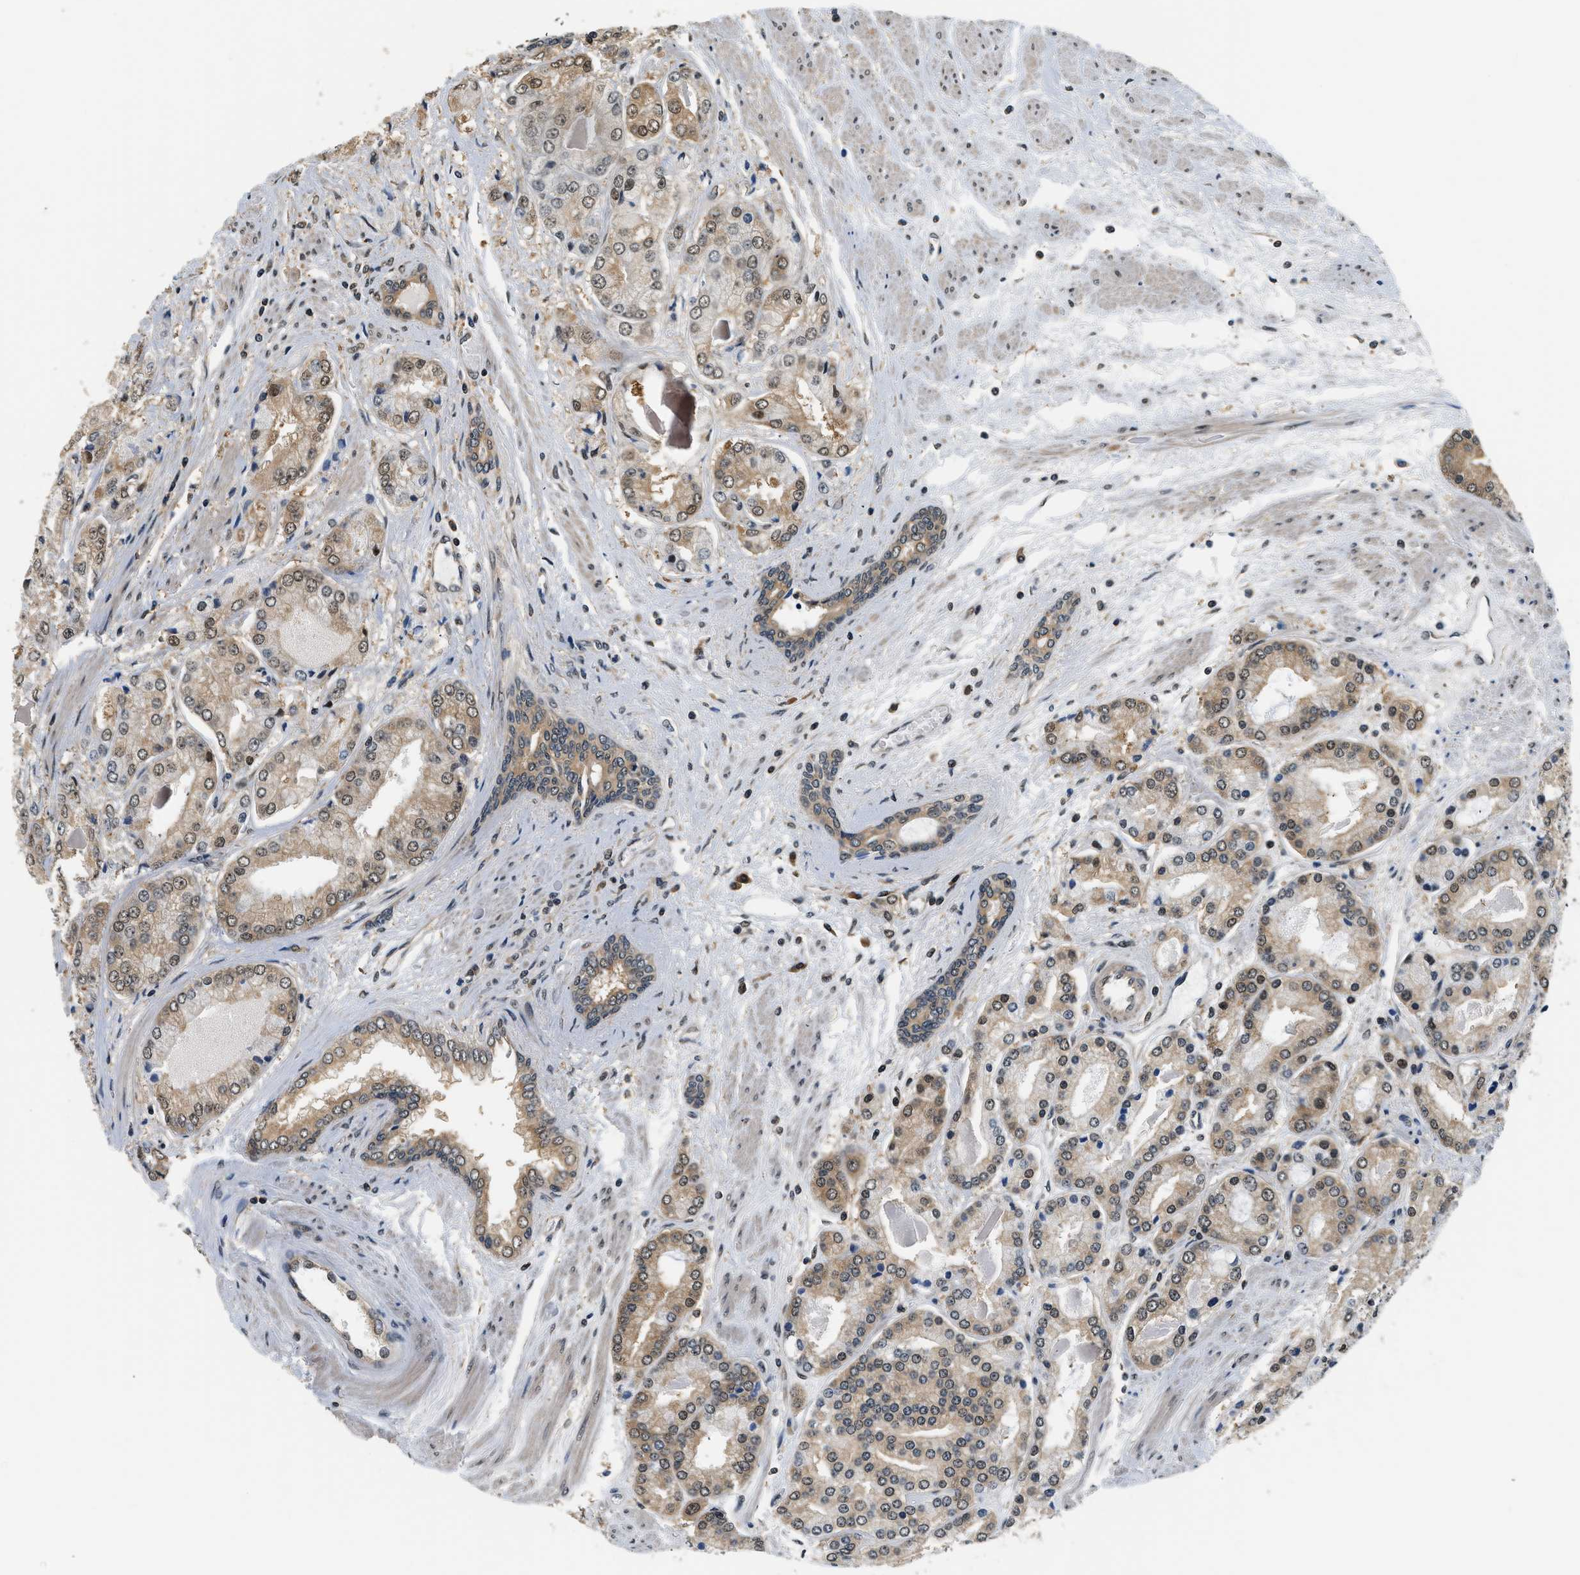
{"staining": {"intensity": "moderate", "quantity": "25%-75%", "location": "cytoplasmic/membranous,nuclear"}, "tissue": "prostate cancer", "cell_type": "Tumor cells", "image_type": "cancer", "snomed": [{"axis": "morphology", "description": "Adenocarcinoma, High grade"}, {"axis": "topography", "description": "Prostate"}], "caption": "Prostate cancer tissue demonstrates moderate cytoplasmic/membranous and nuclear positivity in approximately 25%-75% of tumor cells (Brightfield microscopy of DAB IHC at high magnification).", "gene": "PSMD3", "patient": {"sex": "male", "age": 59}}